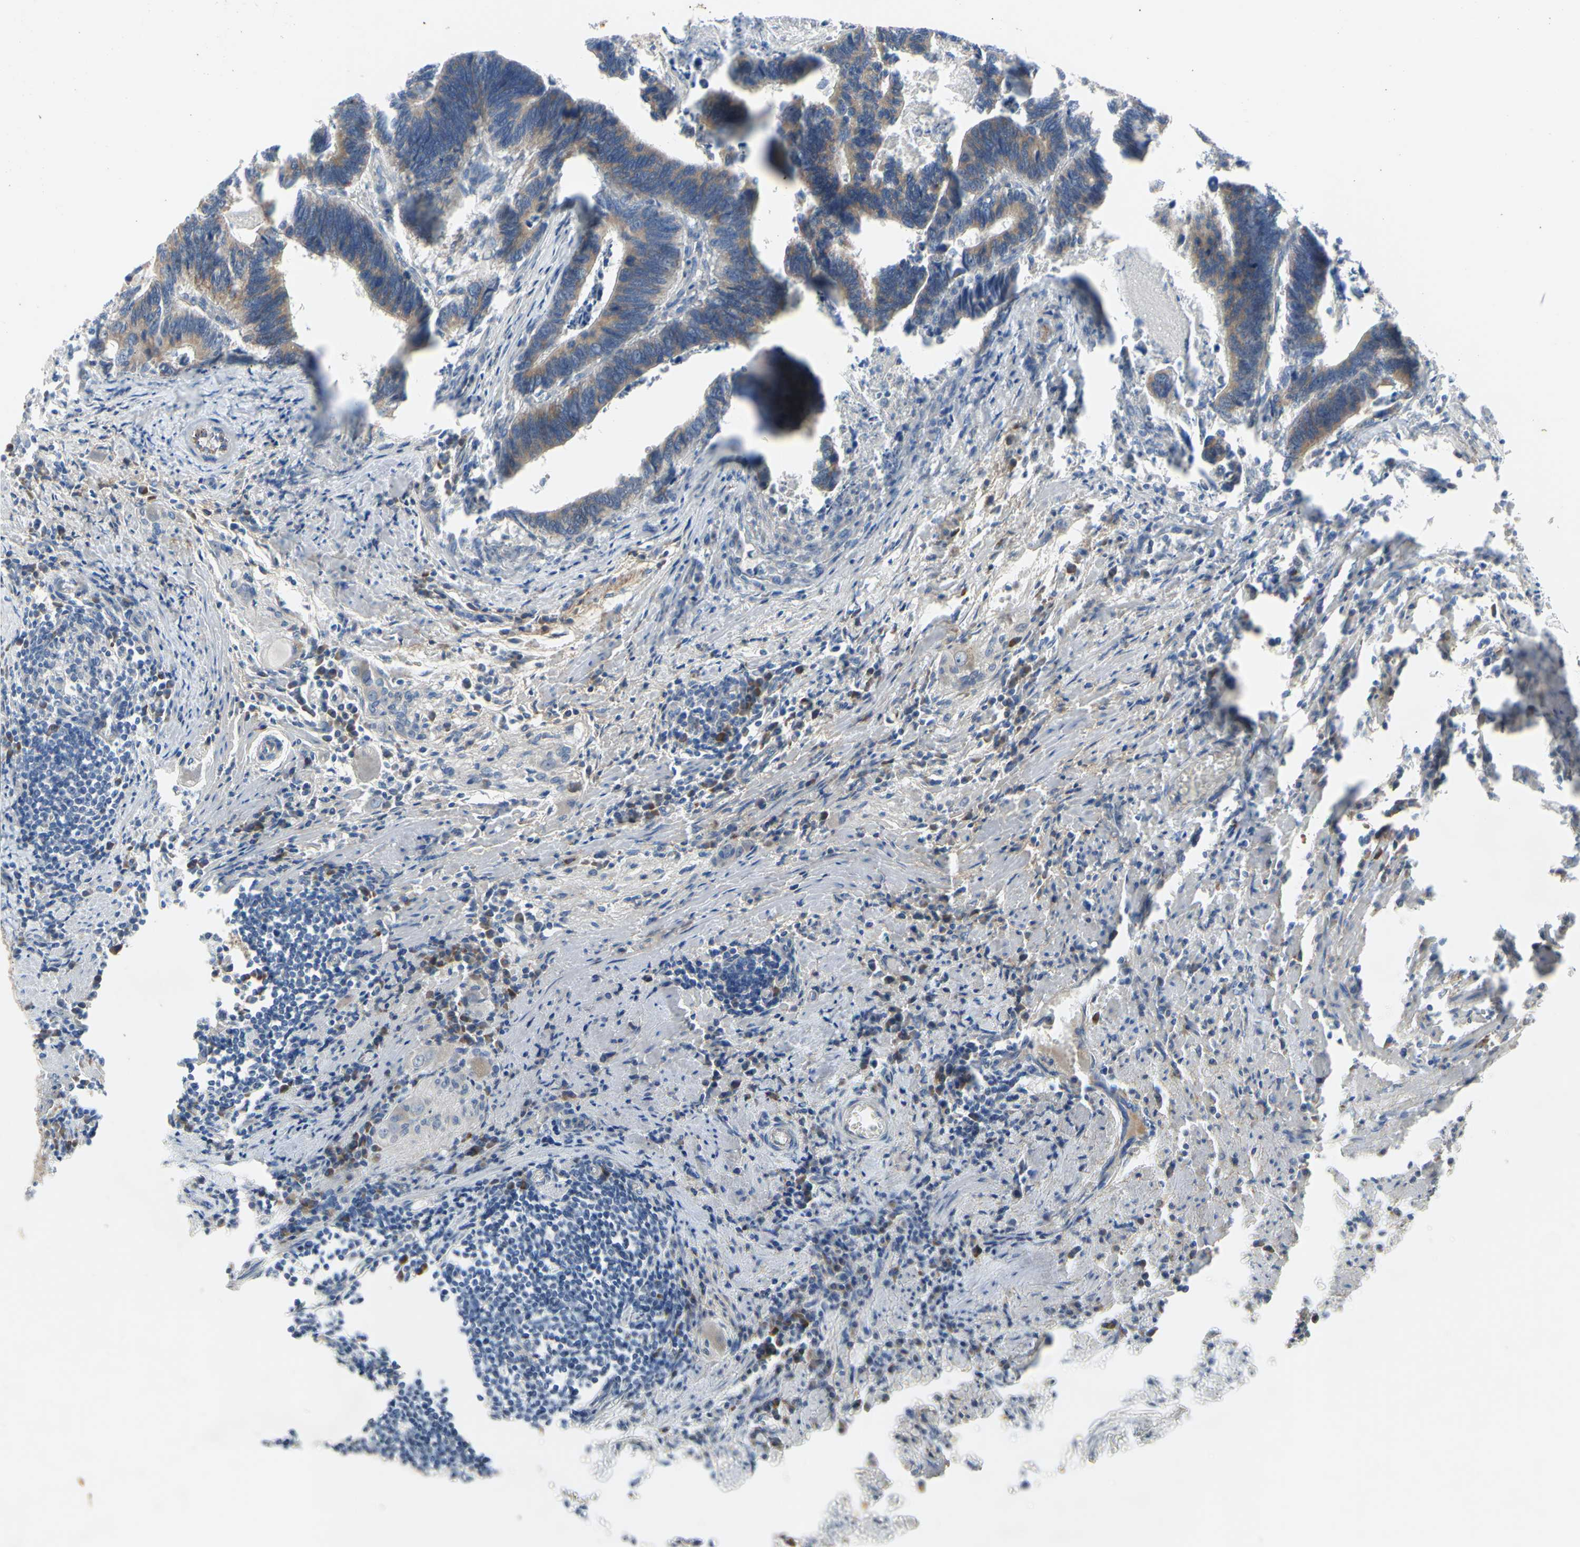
{"staining": {"intensity": "moderate", "quantity": ">75%", "location": "cytoplasmic/membranous"}, "tissue": "colorectal cancer", "cell_type": "Tumor cells", "image_type": "cancer", "snomed": [{"axis": "morphology", "description": "Adenocarcinoma, NOS"}, {"axis": "topography", "description": "Colon"}], "caption": "Human adenocarcinoma (colorectal) stained for a protein (brown) shows moderate cytoplasmic/membranous positive staining in approximately >75% of tumor cells.", "gene": "XIAP", "patient": {"sex": "male", "age": 72}}